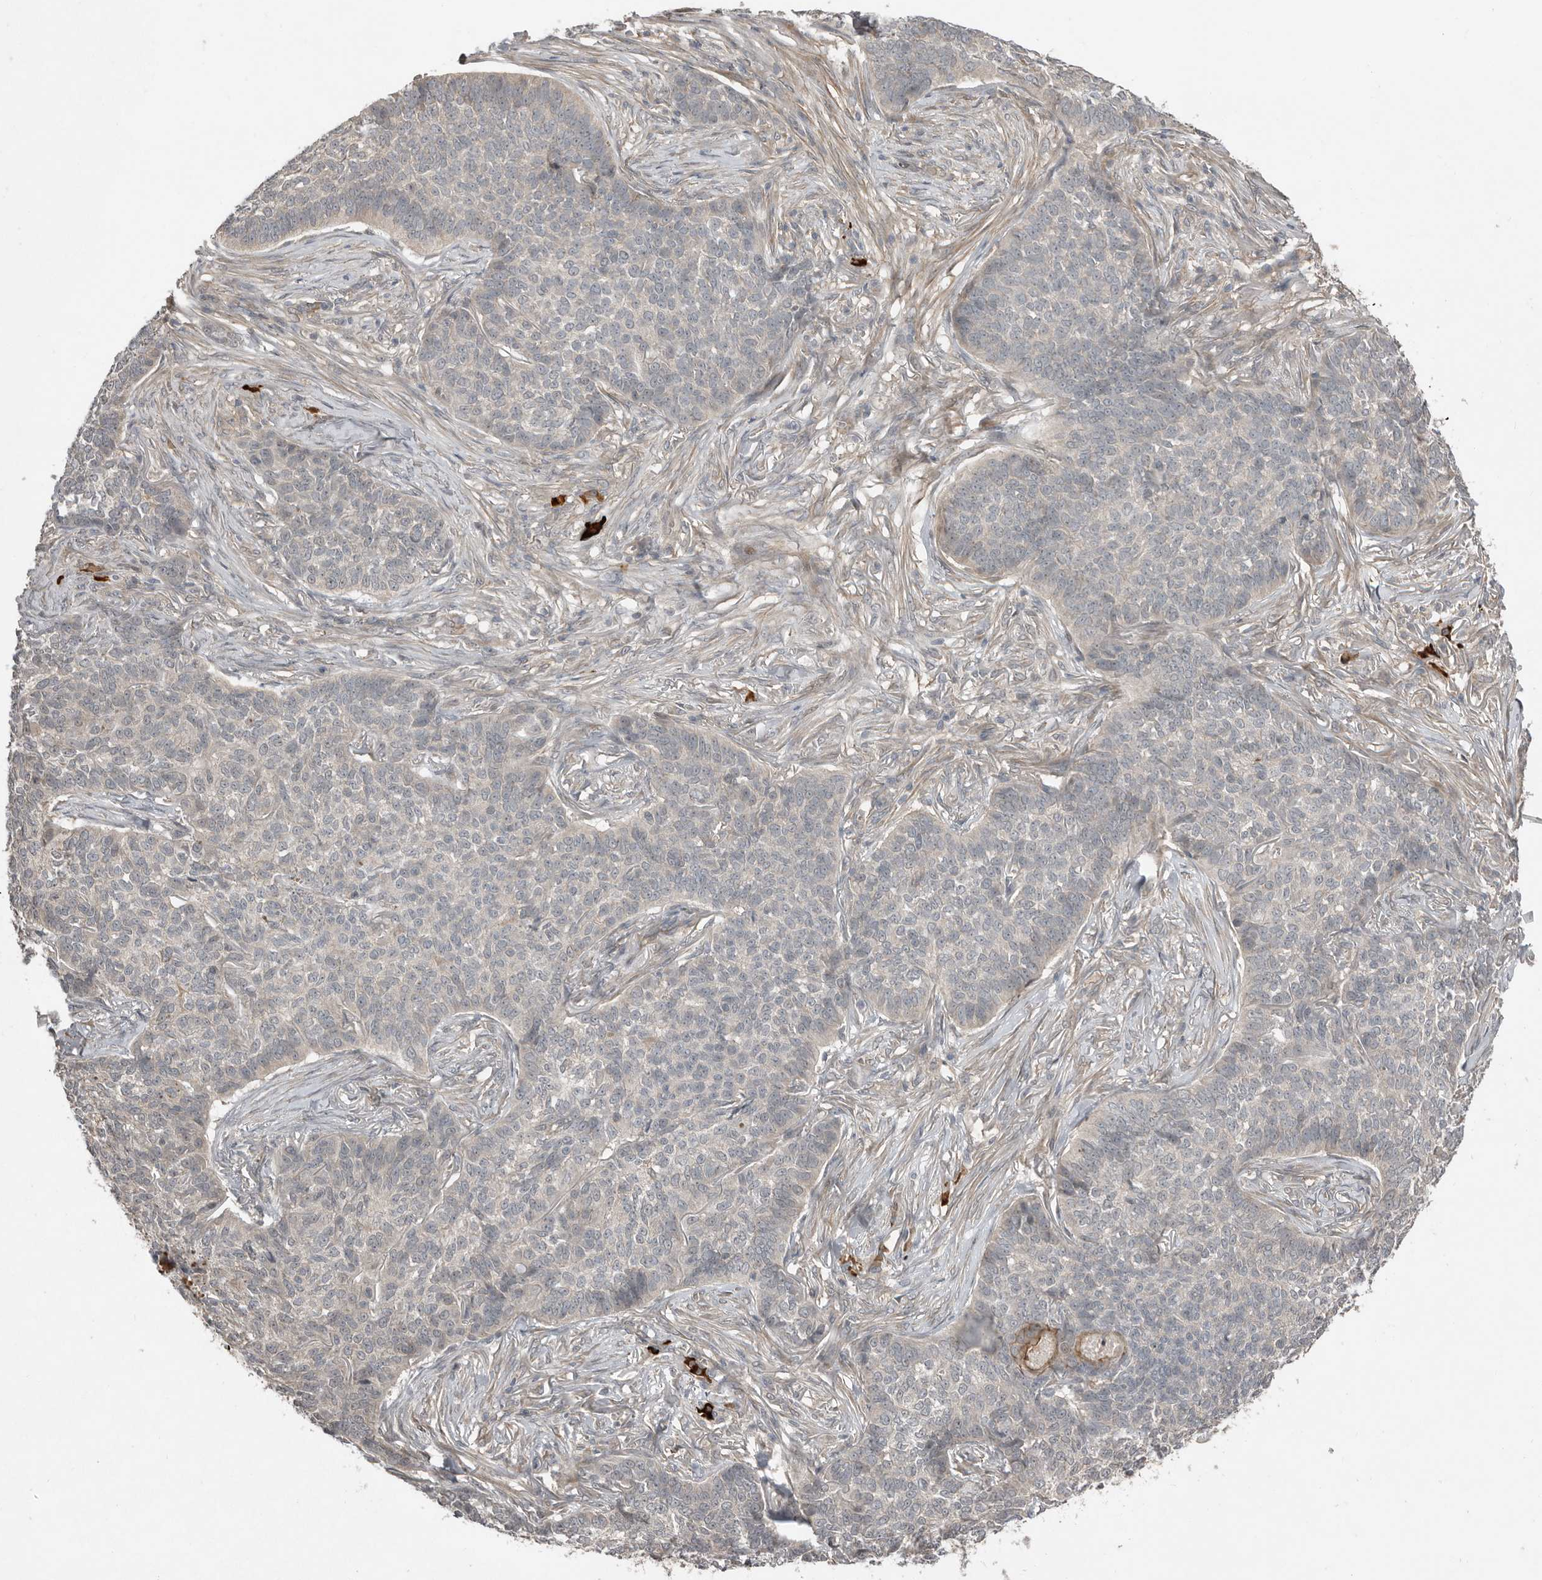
{"staining": {"intensity": "negative", "quantity": "none", "location": "none"}, "tissue": "skin cancer", "cell_type": "Tumor cells", "image_type": "cancer", "snomed": [{"axis": "morphology", "description": "Basal cell carcinoma"}, {"axis": "topography", "description": "Skin"}], "caption": "Immunohistochemistry (IHC) photomicrograph of human skin cancer (basal cell carcinoma) stained for a protein (brown), which exhibits no expression in tumor cells.", "gene": "TEAD3", "patient": {"sex": "male", "age": 85}}